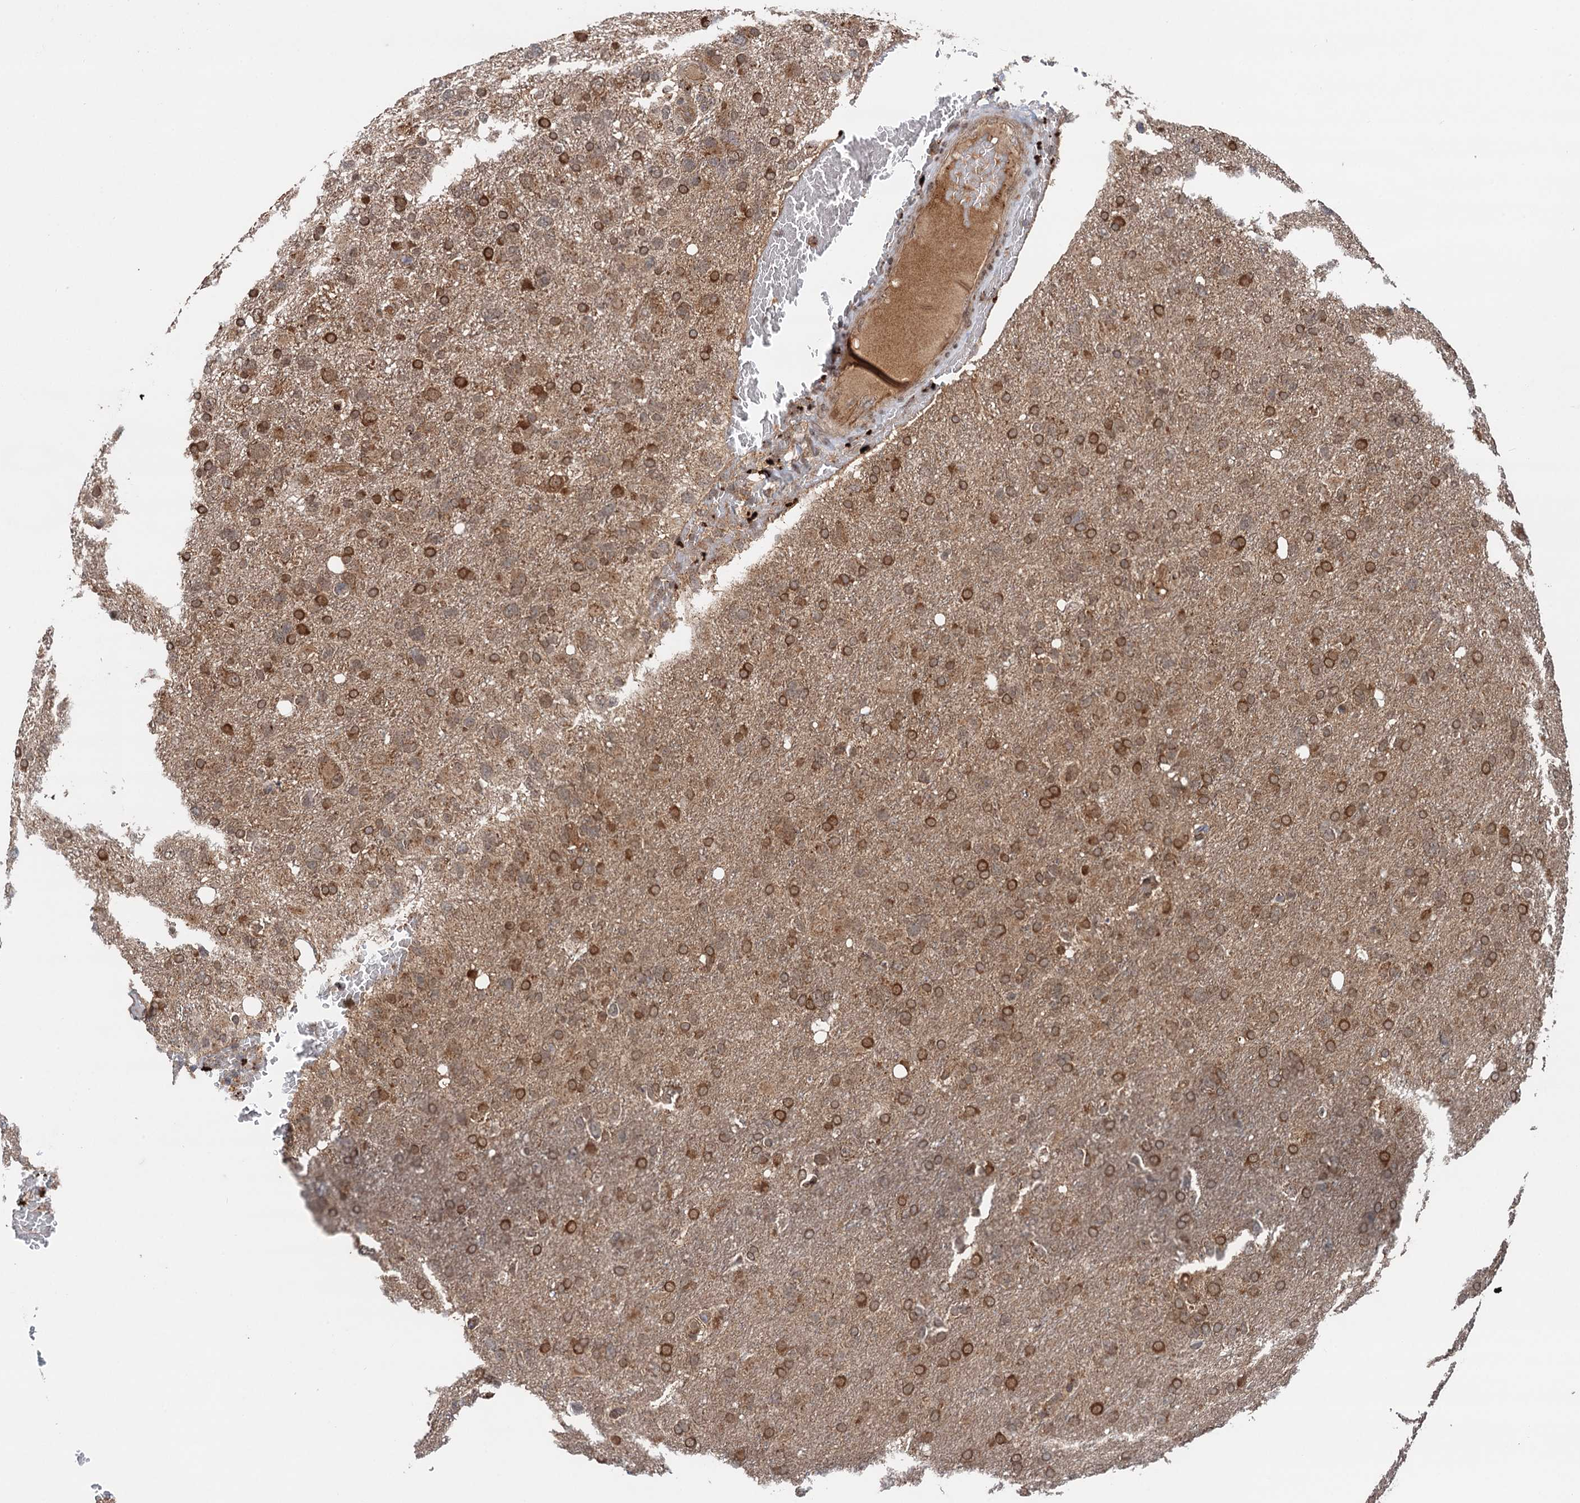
{"staining": {"intensity": "moderate", "quantity": ">75%", "location": "cytoplasmic/membranous"}, "tissue": "glioma", "cell_type": "Tumor cells", "image_type": "cancer", "snomed": [{"axis": "morphology", "description": "Glioma, malignant, High grade"}, {"axis": "topography", "description": "Brain"}], "caption": "There is medium levels of moderate cytoplasmic/membranous staining in tumor cells of glioma, as demonstrated by immunohistochemical staining (brown color).", "gene": "NLRP10", "patient": {"sex": "male", "age": 61}}